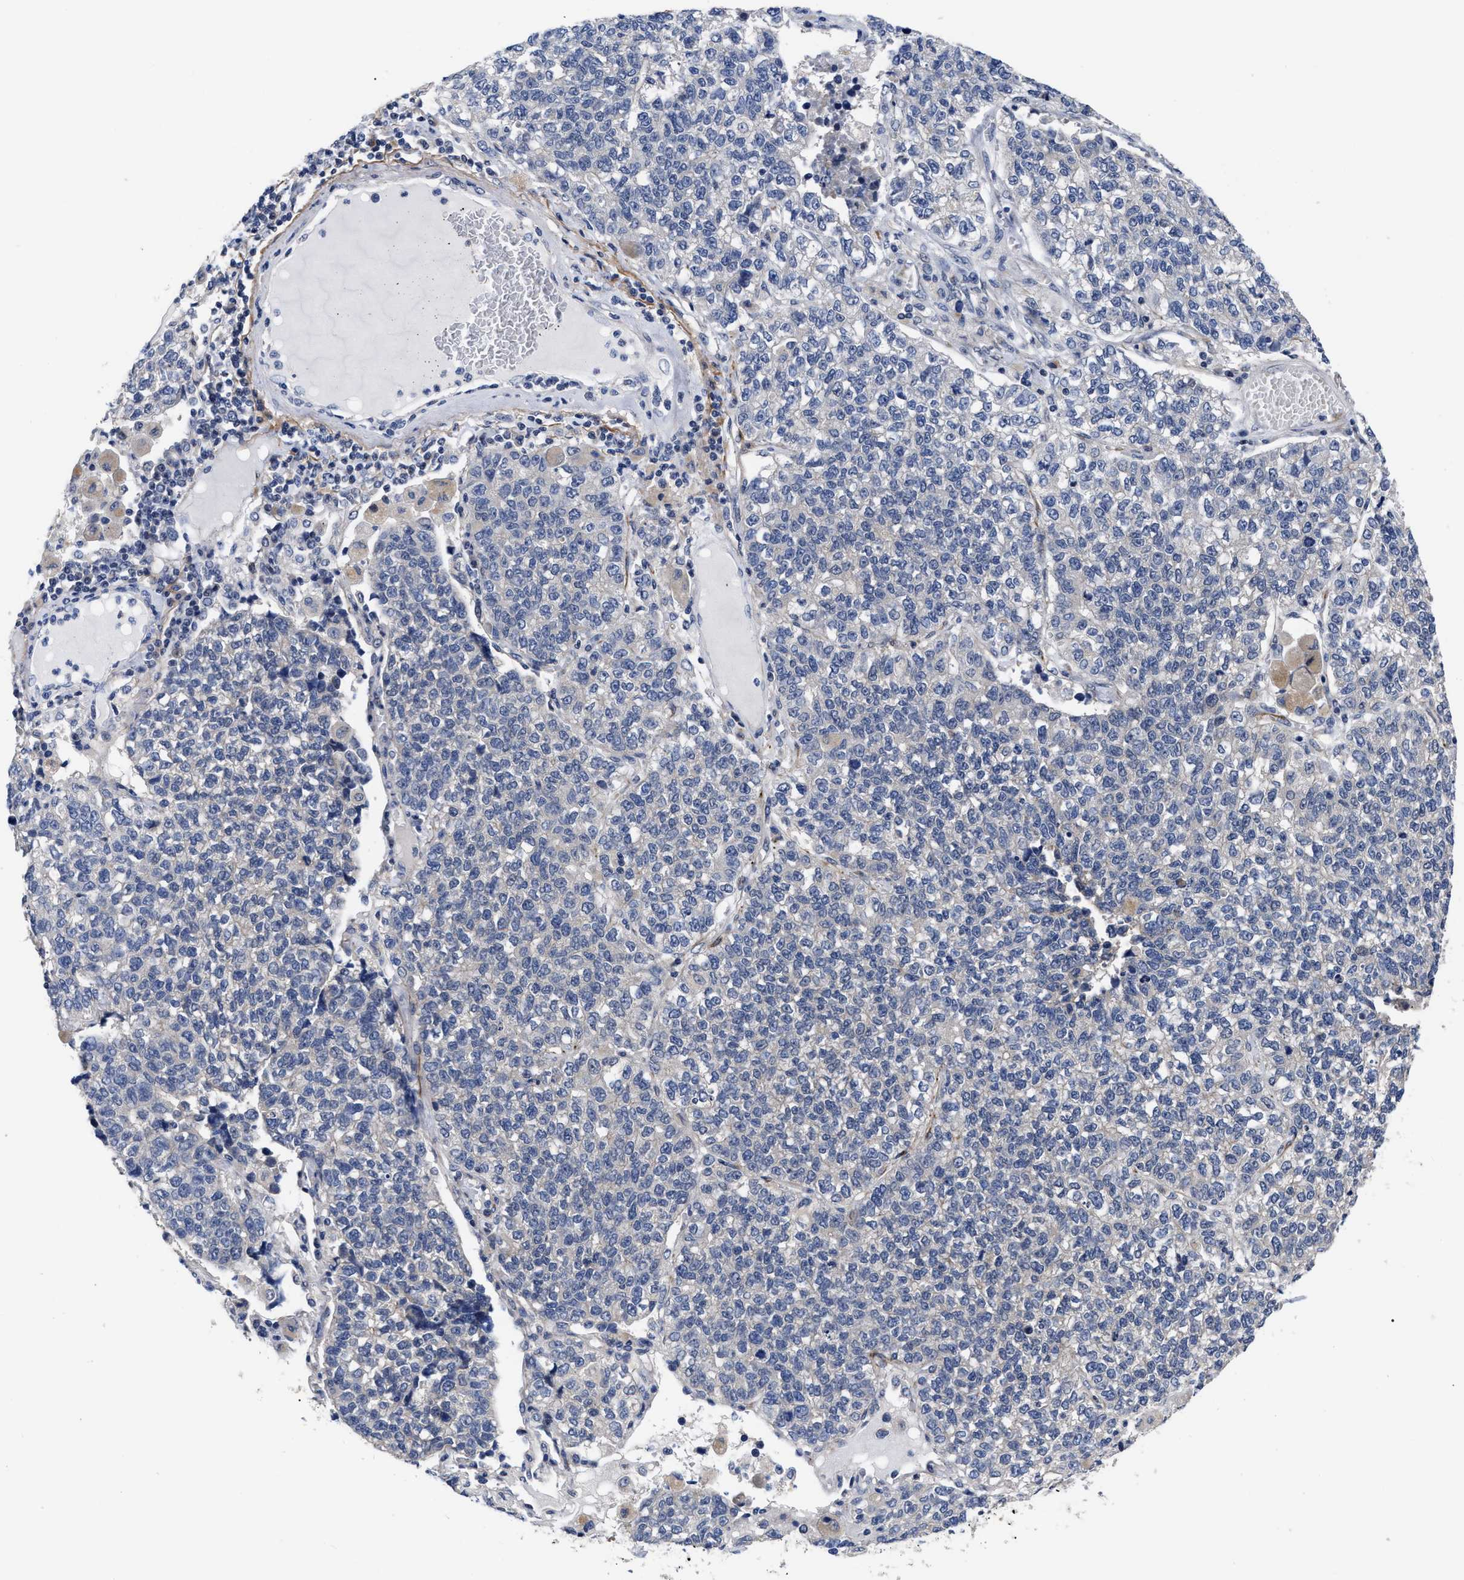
{"staining": {"intensity": "negative", "quantity": "none", "location": "none"}, "tissue": "lung cancer", "cell_type": "Tumor cells", "image_type": "cancer", "snomed": [{"axis": "morphology", "description": "Adenocarcinoma, NOS"}, {"axis": "topography", "description": "Lung"}], "caption": "A micrograph of human lung adenocarcinoma is negative for staining in tumor cells.", "gene": "CCN5", "patient": {"sex": "male", "age": 49}}